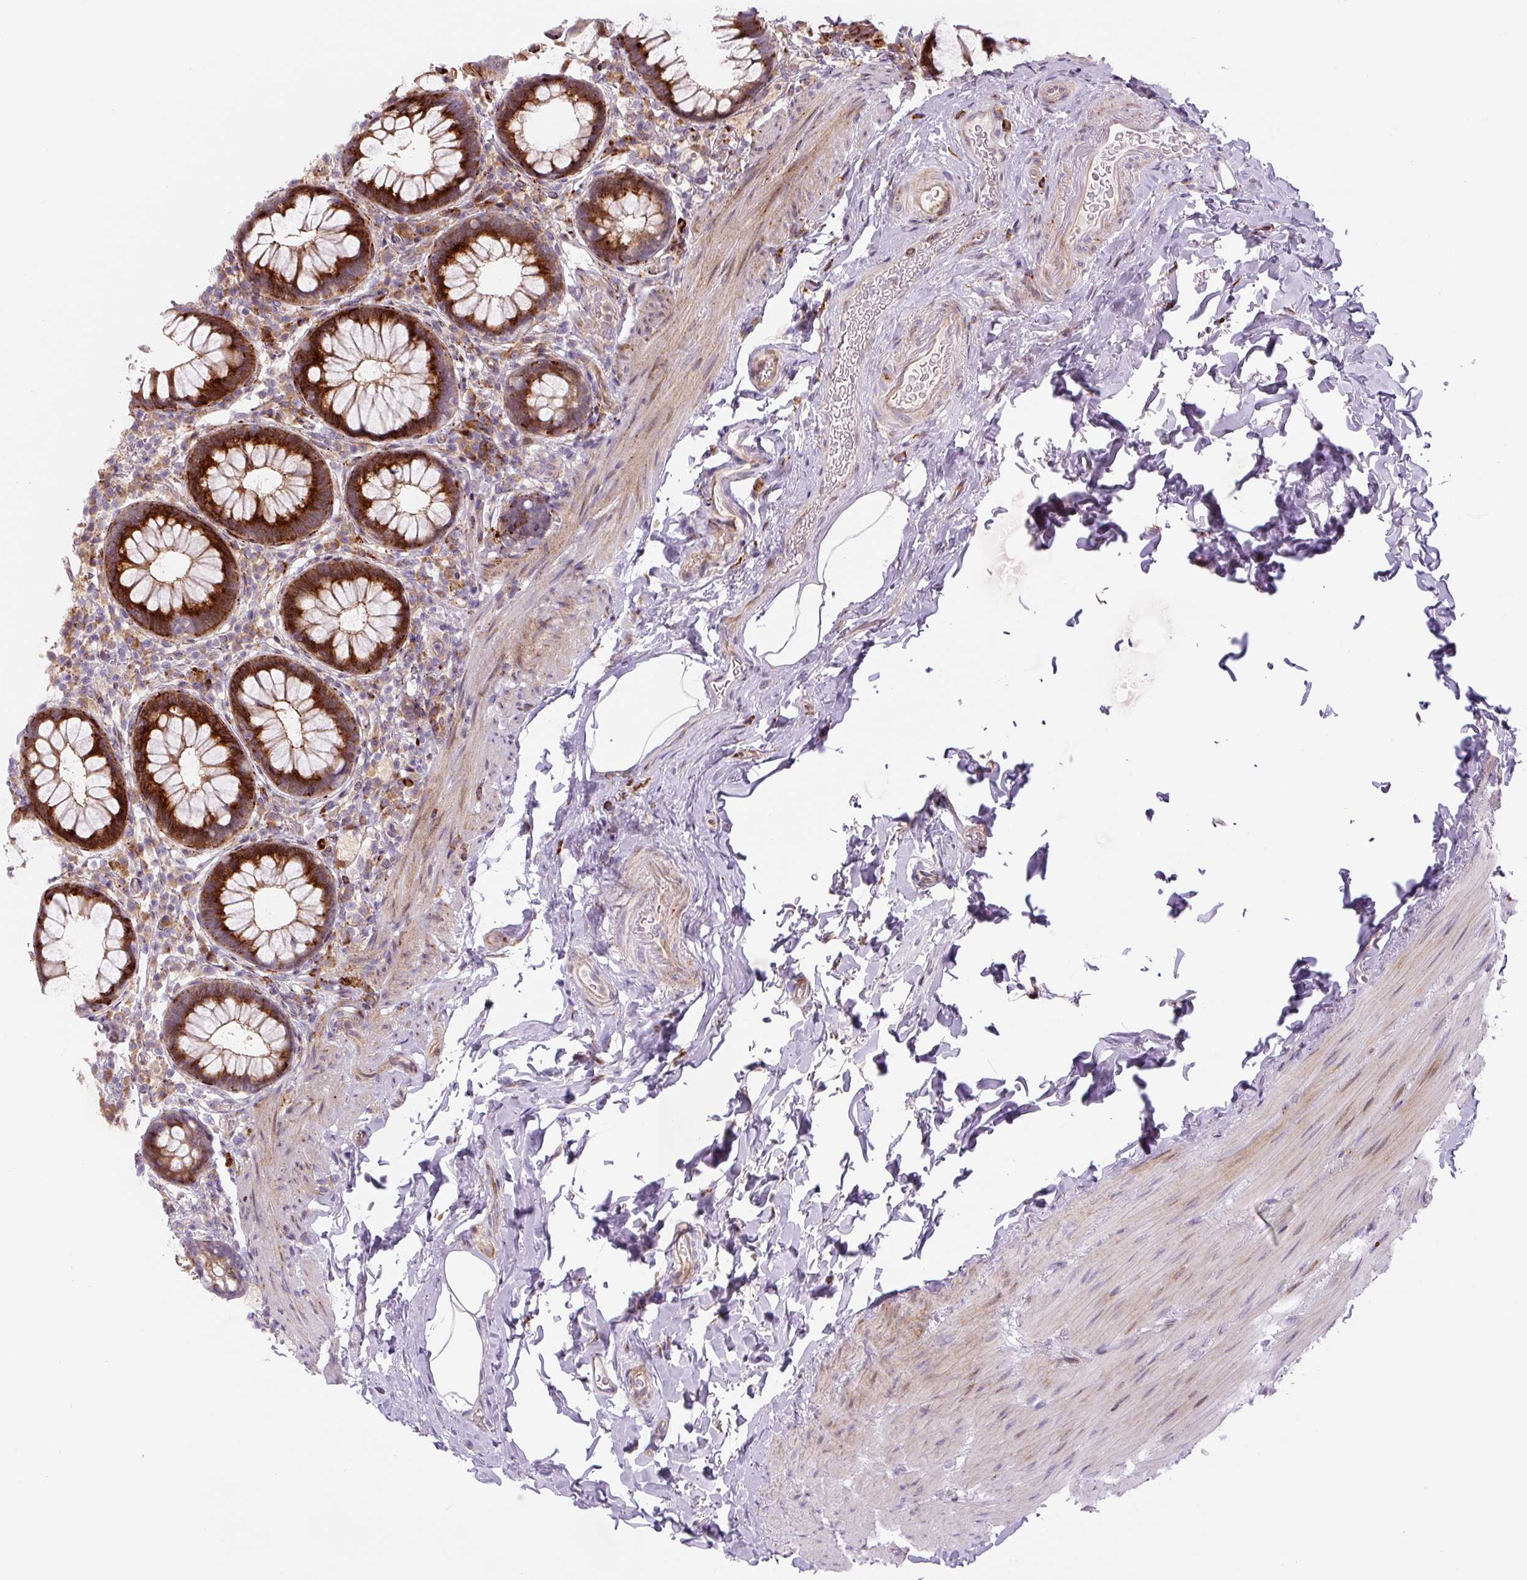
{"staining": {"intensity": "strong", "quantity": ">75%", "location": "cytoplasmic/membranous"}, "tissue": "rectum", "cell_type": "Glandular cells", "image_type": "normal", "snomed": [{"axis": "morphology", "description": "Normal tissue, NOS"}, {"axis": "topography", "description": "Rectum"}], "caption": "About >75% of glandular cells in unremarkable human rectum show strong cytoplasmic/membranous protein staining as visualized by brown immunohistochemical staining.", "gene": "DISP3", "patient": {"sex": "female", "age": 69}}